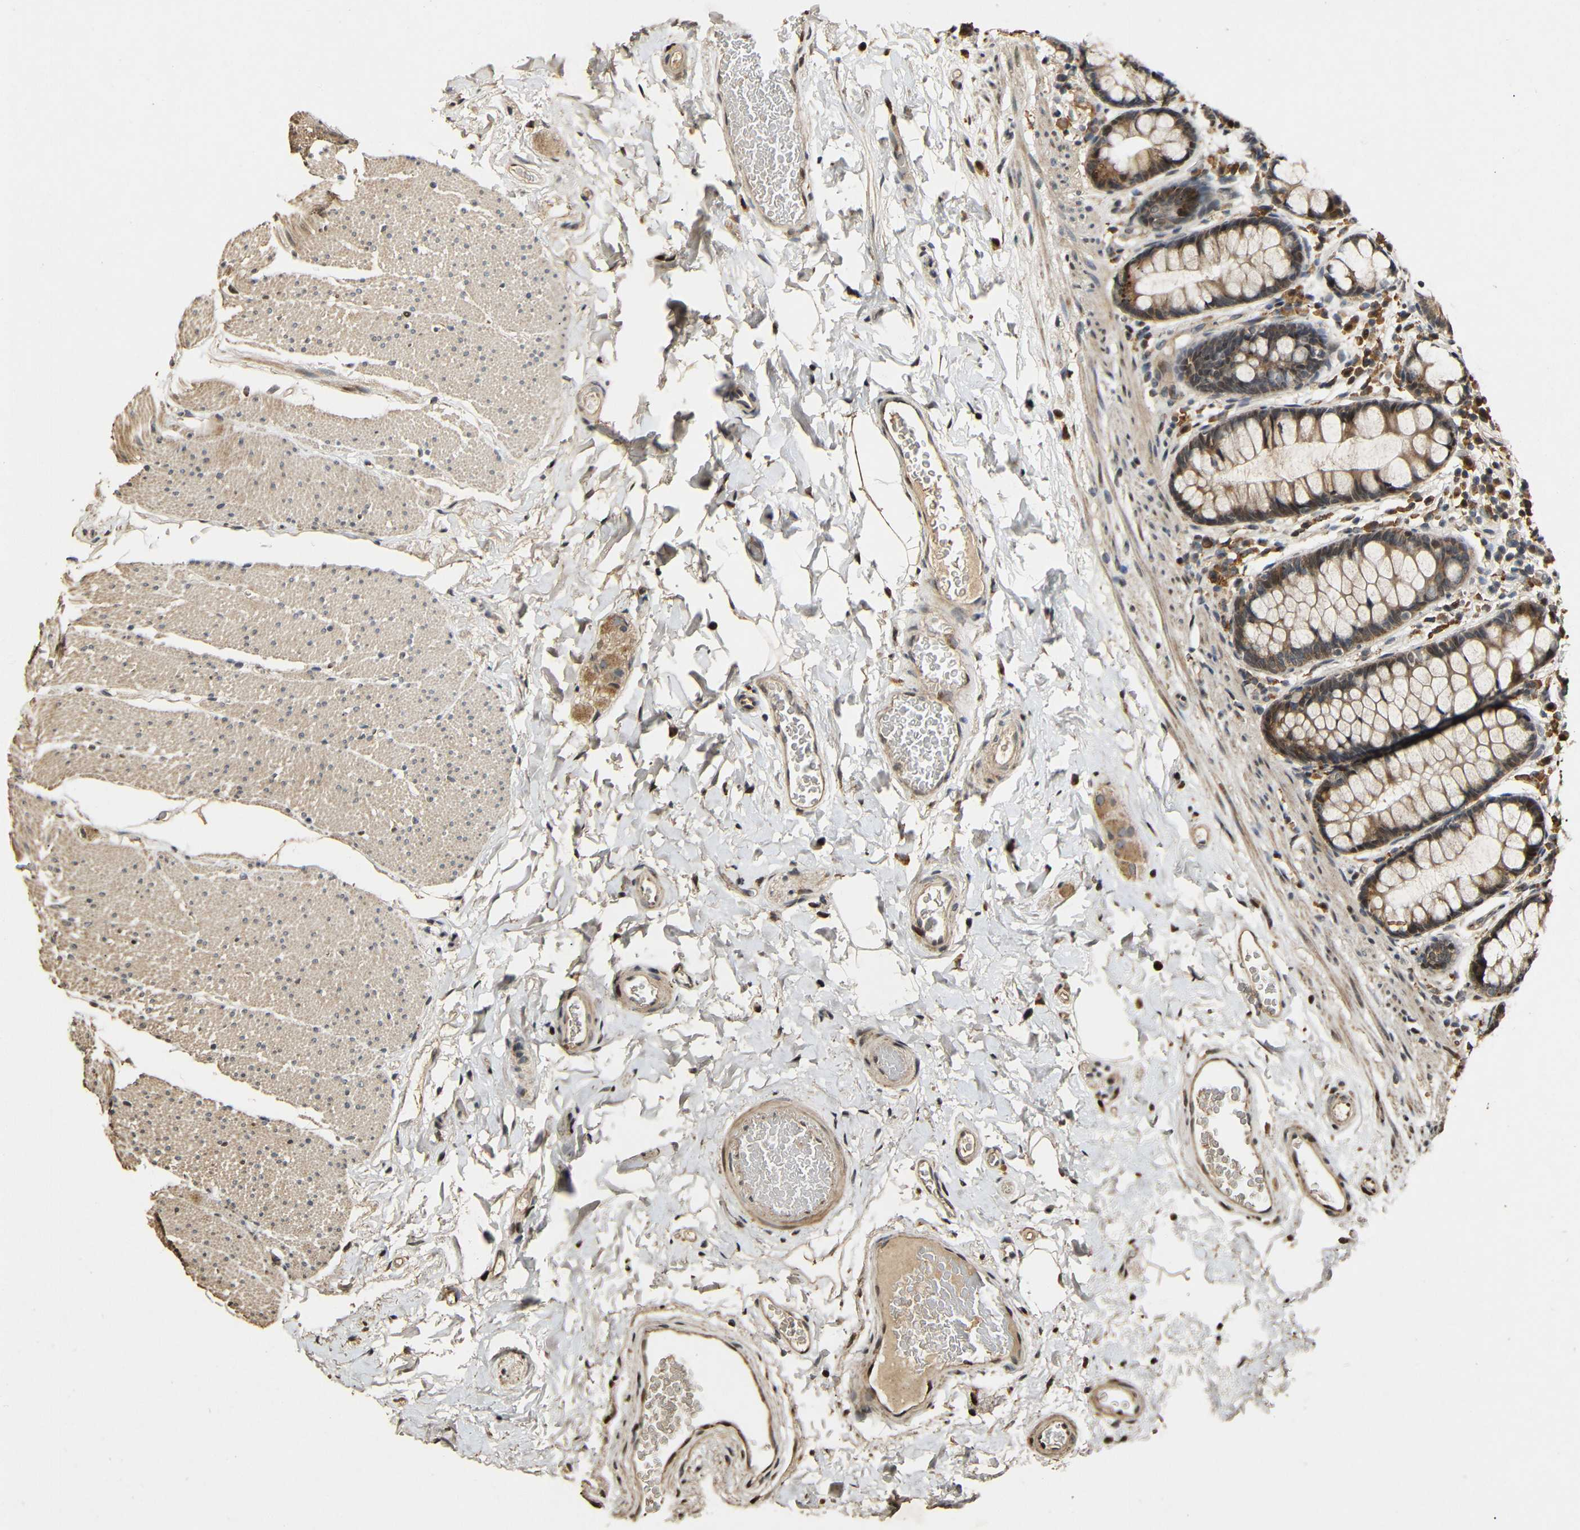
{"staining": {"intensity": "weak", "quantity": ">75%", "location": "cytoplasmic/membranous"}, "tissue": "colon", "cell_type": "Endothelial cells", "image_type": "normal", "snomed": [{"axis": "morphology", "description": "Normal tissue, NOS"}, {"axis": "topography", "description": "Colon"}], "caption": "Immunohistochemistry (DAB) staining of unremarkable colon shows weak cytoplasmic/membranous protein staining in about >75% of endothelial cells. Nuclei are stained in blue.", "gene": "KAZALD1", "patient": {"sex": "female", "age": 80}}